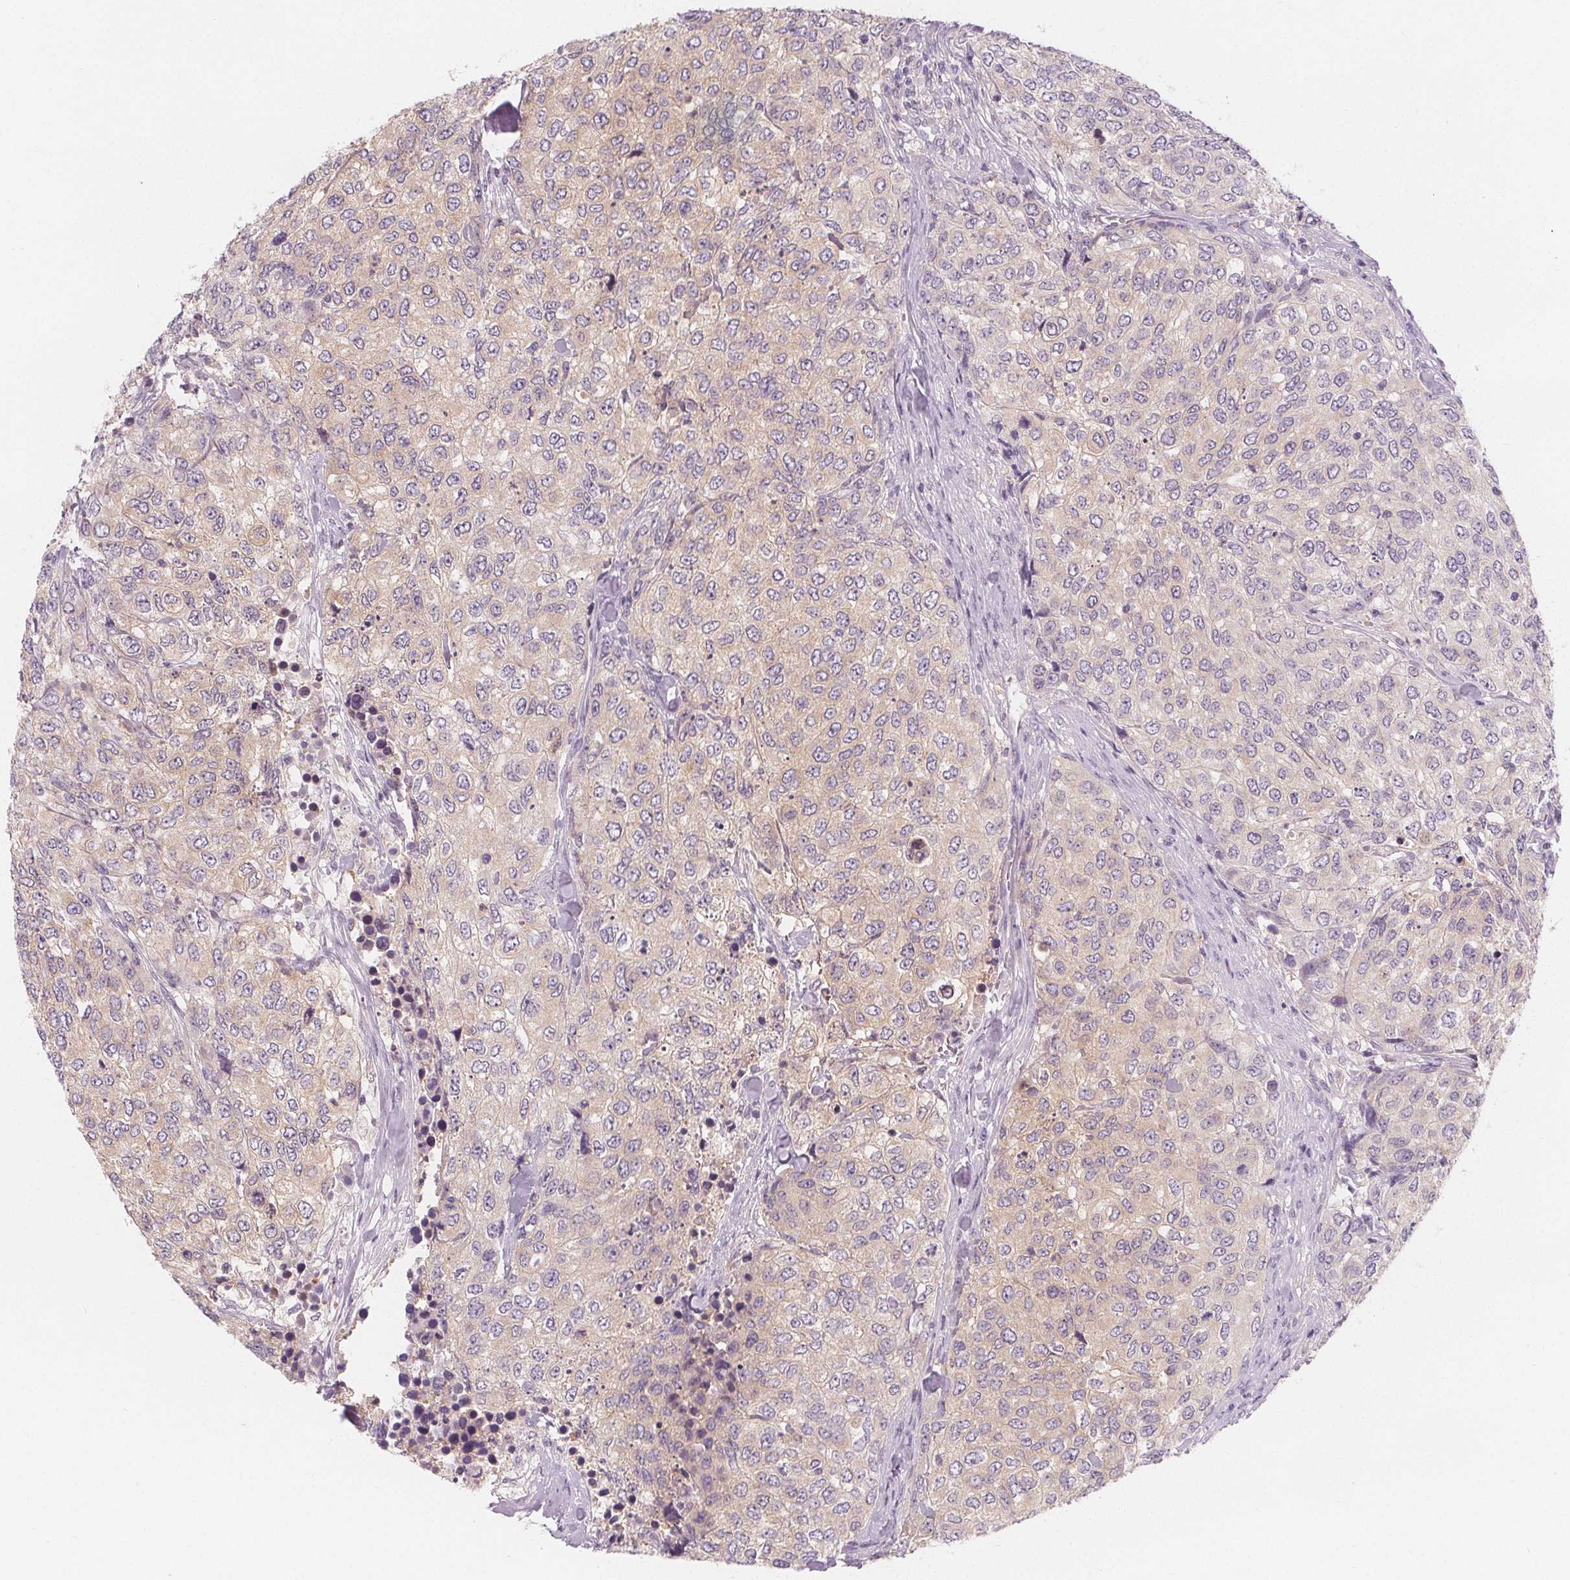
{"staining": {"intensity": "negative", "quantity": "none", "location": "none"}, "tissue": "urothelial cancer", "cell_type": "Tumor cells", "image_type": "cancer", "snomed": [{"axis": "morphology", "description": "Urothelial carcinoma, High grade"}, {"axis": "topography", "description": "Urinary bladder"}], "caption": "An image of human urothelial cancer is negative for staining in tumor cells.", "gene": "UGP2", "patient": {"sex": "female", "age": 78}}